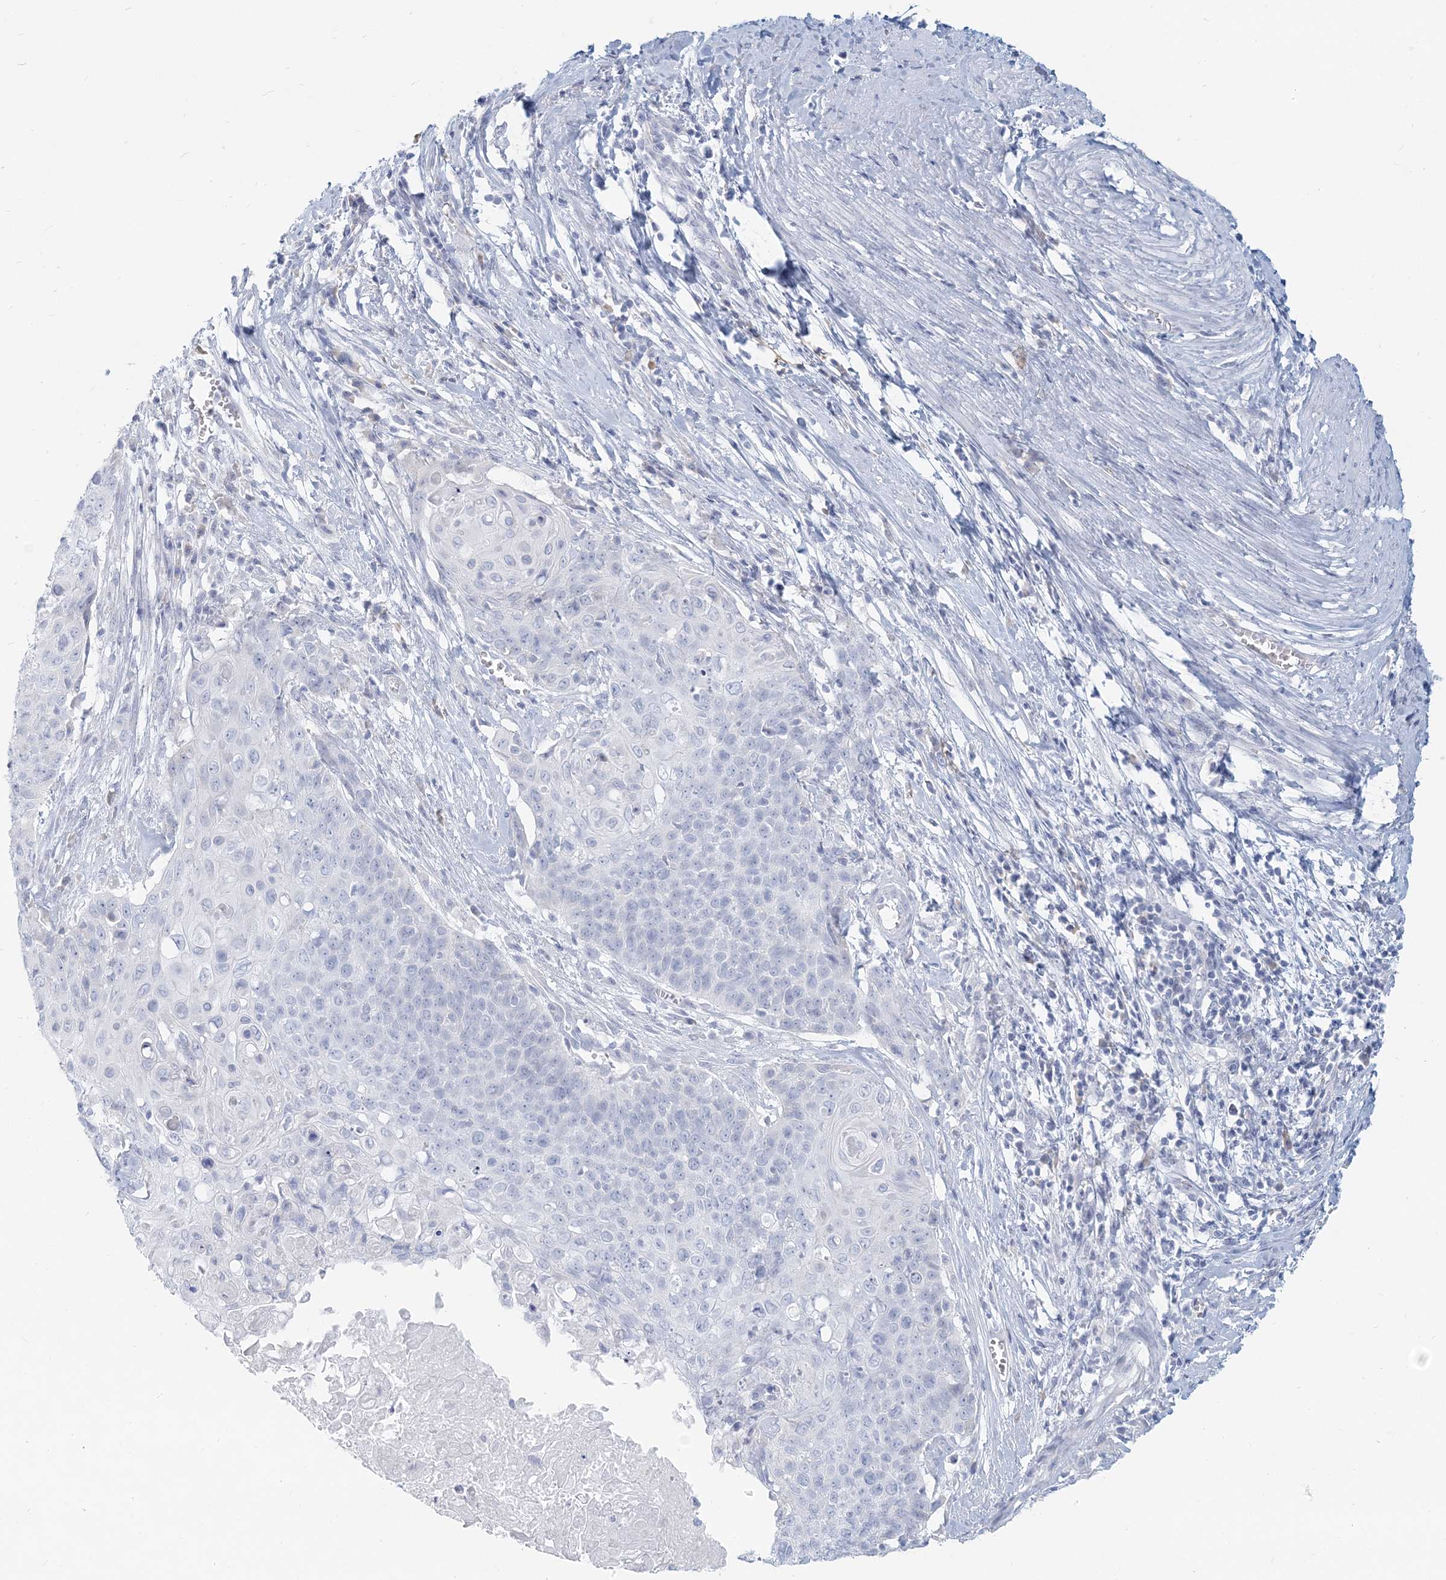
{"staining": {"intensity": "negative", "quantity": "none", "location": "none"}, "tissue": "cervical cancer", "cell_type": "Tumor cells", "image_type": "cancer", "snomed": [{"axis": "morphology", "description": "Squamous cell carcinoma, NOS"}, {"axis": "topography", "description": "Cervix"}], "caption": "High magnification brightfield microscopy of squamous cell carcinoma (cervical) stained with DAB (3,3'-diaminobenzidine) (brown) and counterstained with hematoxylin (blue): tumor cells show no significant positivity.", "gene": "CSN1S1", "patient": {"sex": "female", "age": 39}}